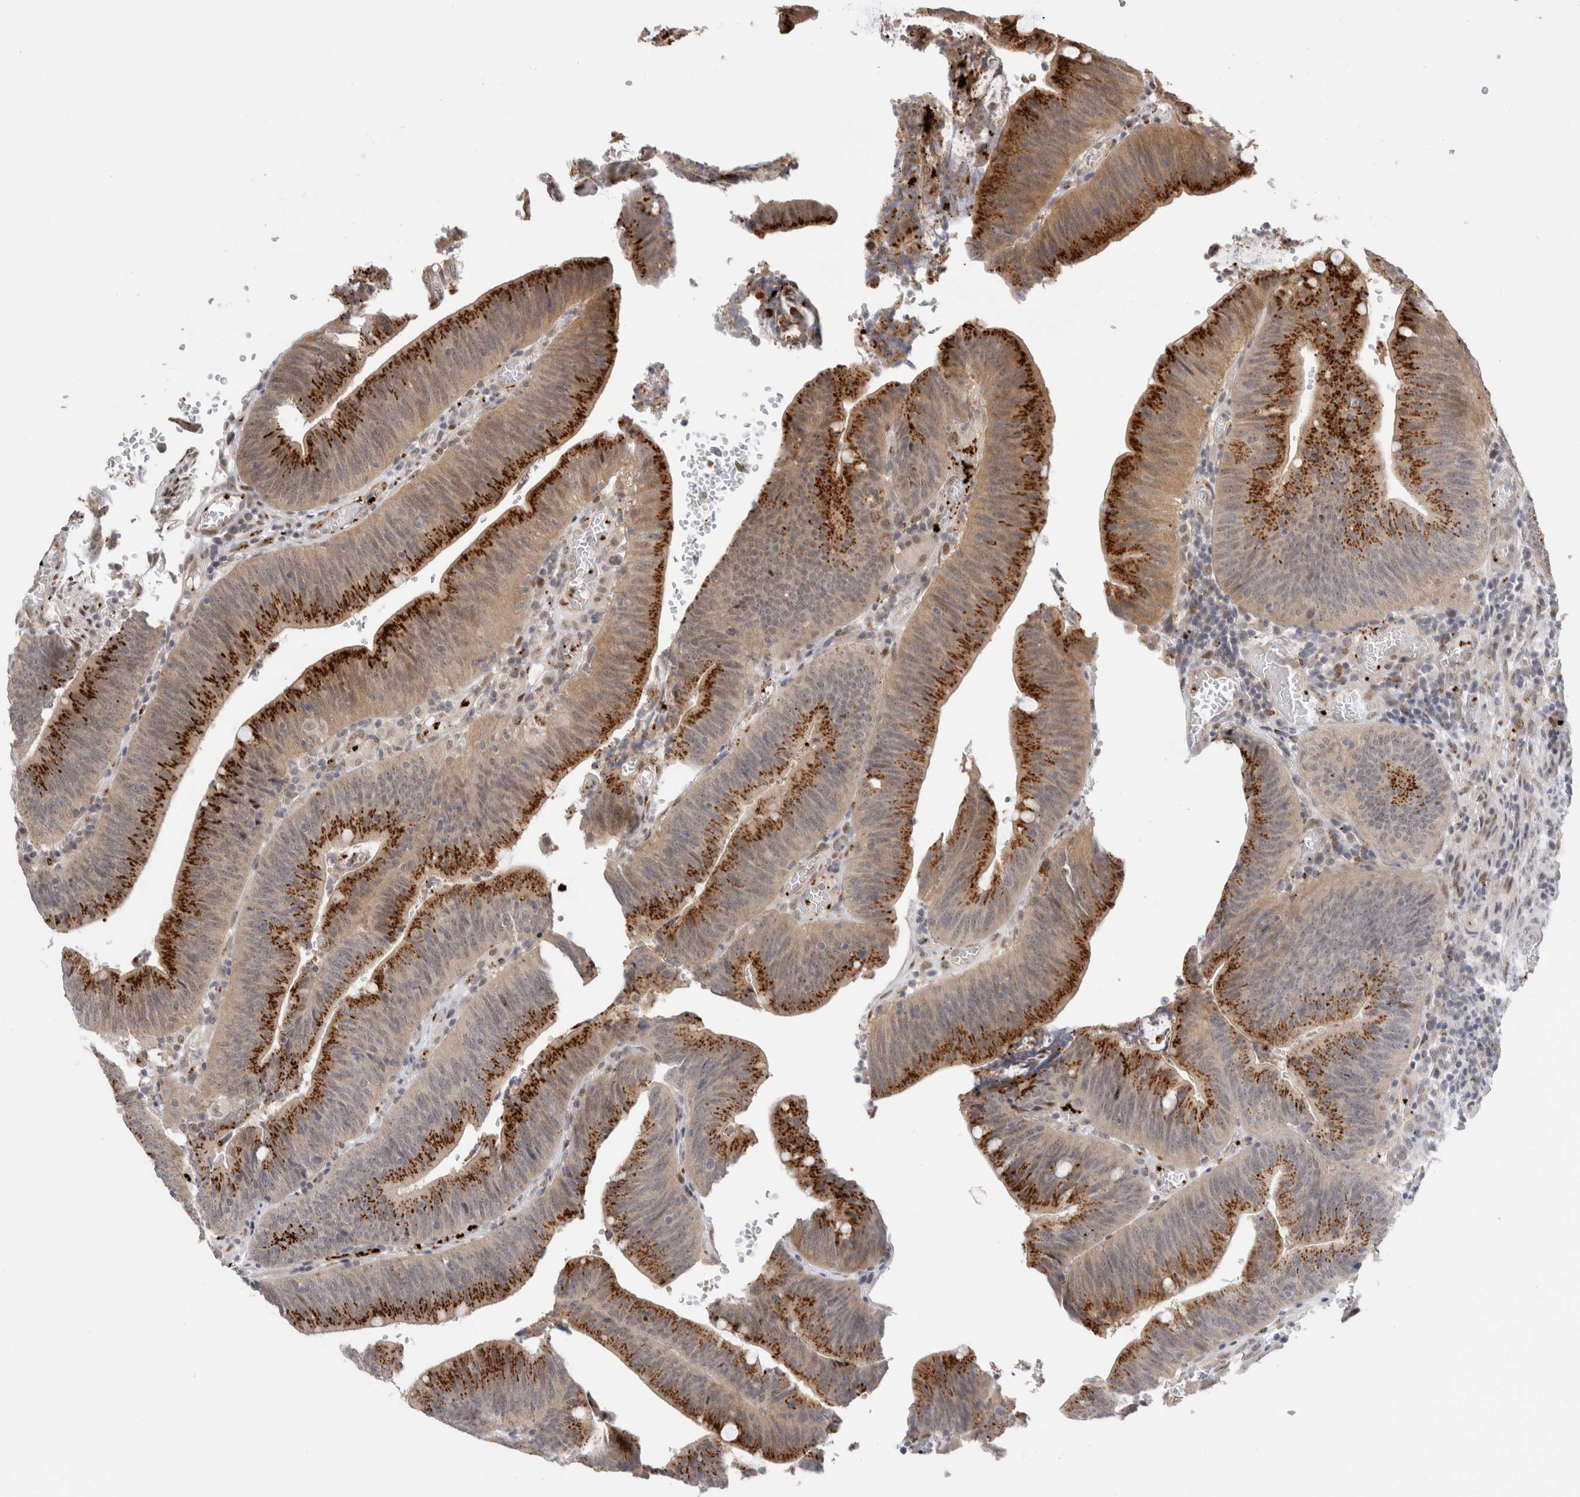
{"staining": {"intensity": "strong", "quantity": ">75%", "location": "cytoplasmic/membranous"}, "tissue": "colorectal cancer", "cell_type": "Tumor cells", "image_type": "cancer", "snomed": [{"axis": "morphology", "description": "Normal tissue, NOS"}, {"axis": "morphology", "description": "Adenocarcinoma, NOS"}, {"axis": "topography", "description": "Rectum"}], "caption": "Strong cytoplasmic/membranous expression for a protein is seen in about >75% of tumor cells of colorectal adenocarcinoma using IHC.", "gene": "VPS28", "patient": {"sex": "female", "age": 66}}